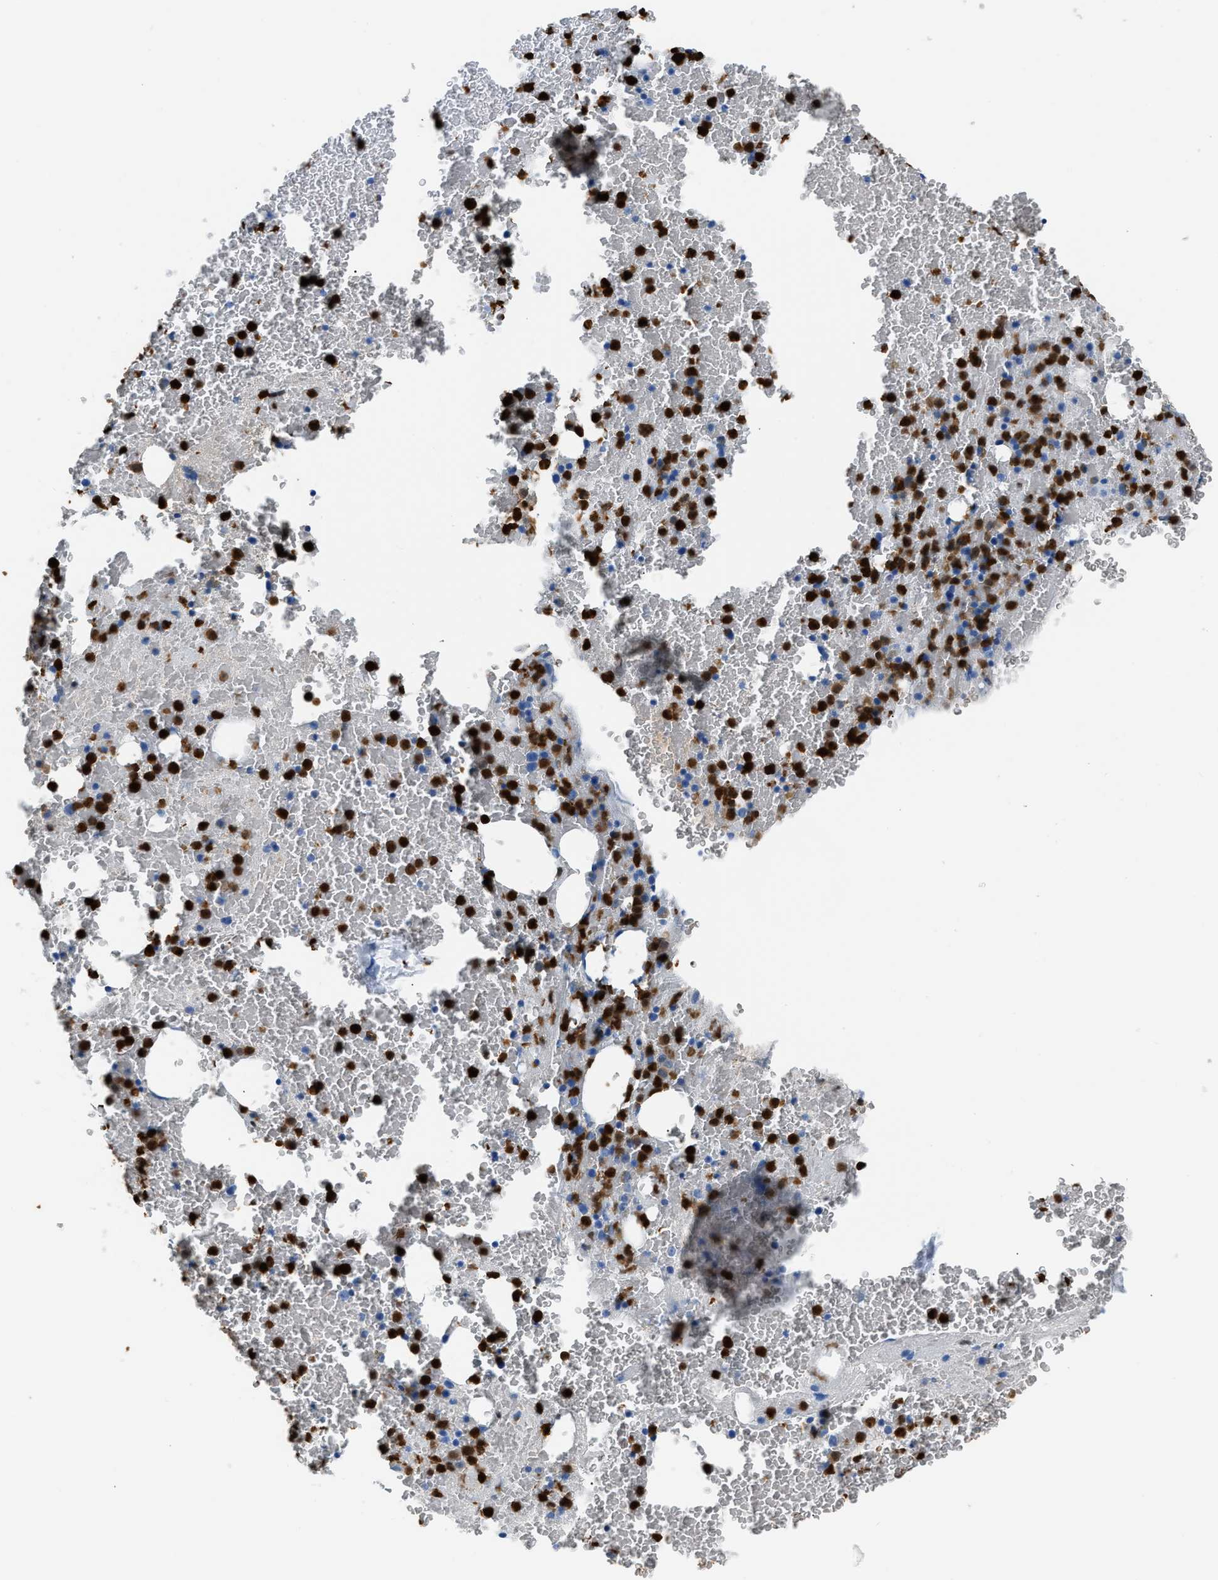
{"staining": {"intensity": "strong", "quantity": ">75%", "location": "nuclear"}, "tissue": "bone marrow", "cell_type": "Hematopoietic cells", "image_type": "normal", "snomed": [{"axis": "morphology", "description": "Normal tissue, NOS"}, {"axis": "morphology", "description": "Inflammation, NOS"}, {"axis": "topography", "description": "Bone marrow"}], "caption": "Protein staining of unremarkable bone marrow displays strong nuclear positivity in about >75% of hematopoietic cells. (DAB (3,3'-diaminobenzidine) IHC, brown staining for protein, blue staining for nuclei).", "gene": "S100P", "patient": {"sex": "male", "age": 47}}